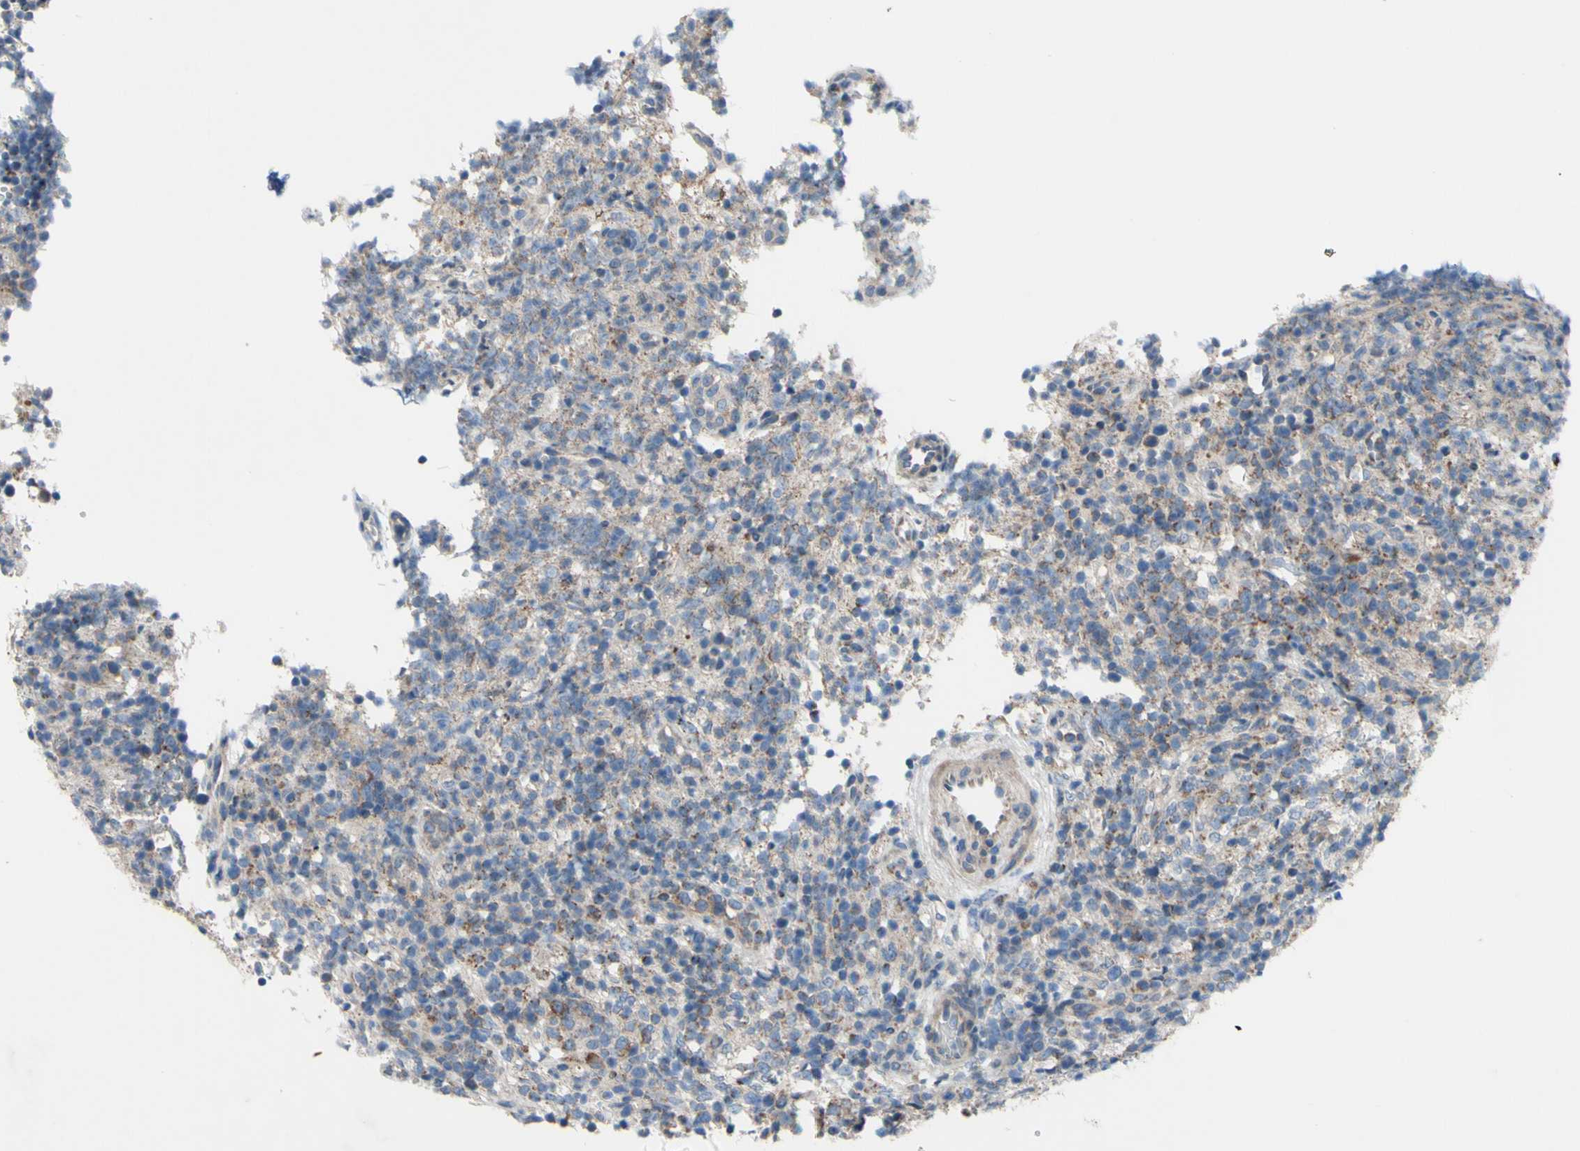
{"staining": {"intensity": "moderate", "quantity": "25%-75%", "location": "cytoplasmic/membranous"}, "tissue": "lymphoma", "cell_type": "Tumor cells", "image_type": "cancer", "snomed": [{"axis": "morphology", "description": "Malignant lymphoma, non-Hodgkin's type, High grade"}, {"axis": "topography", "description": "Lymph node"}], "caption": "This photomicrograph displays malignant lymphoma, non-Hodgkin's type (high-grade) stained with immunohistochemistry (IHC) to label a protein in brown. The cytoplasmic/membranous of tumor cells show moderate positivity for the protein. Nuclei are counter-stained blue.", "gene": "GRAMD2B", "patient": {"sex": "female", "age": 76}}